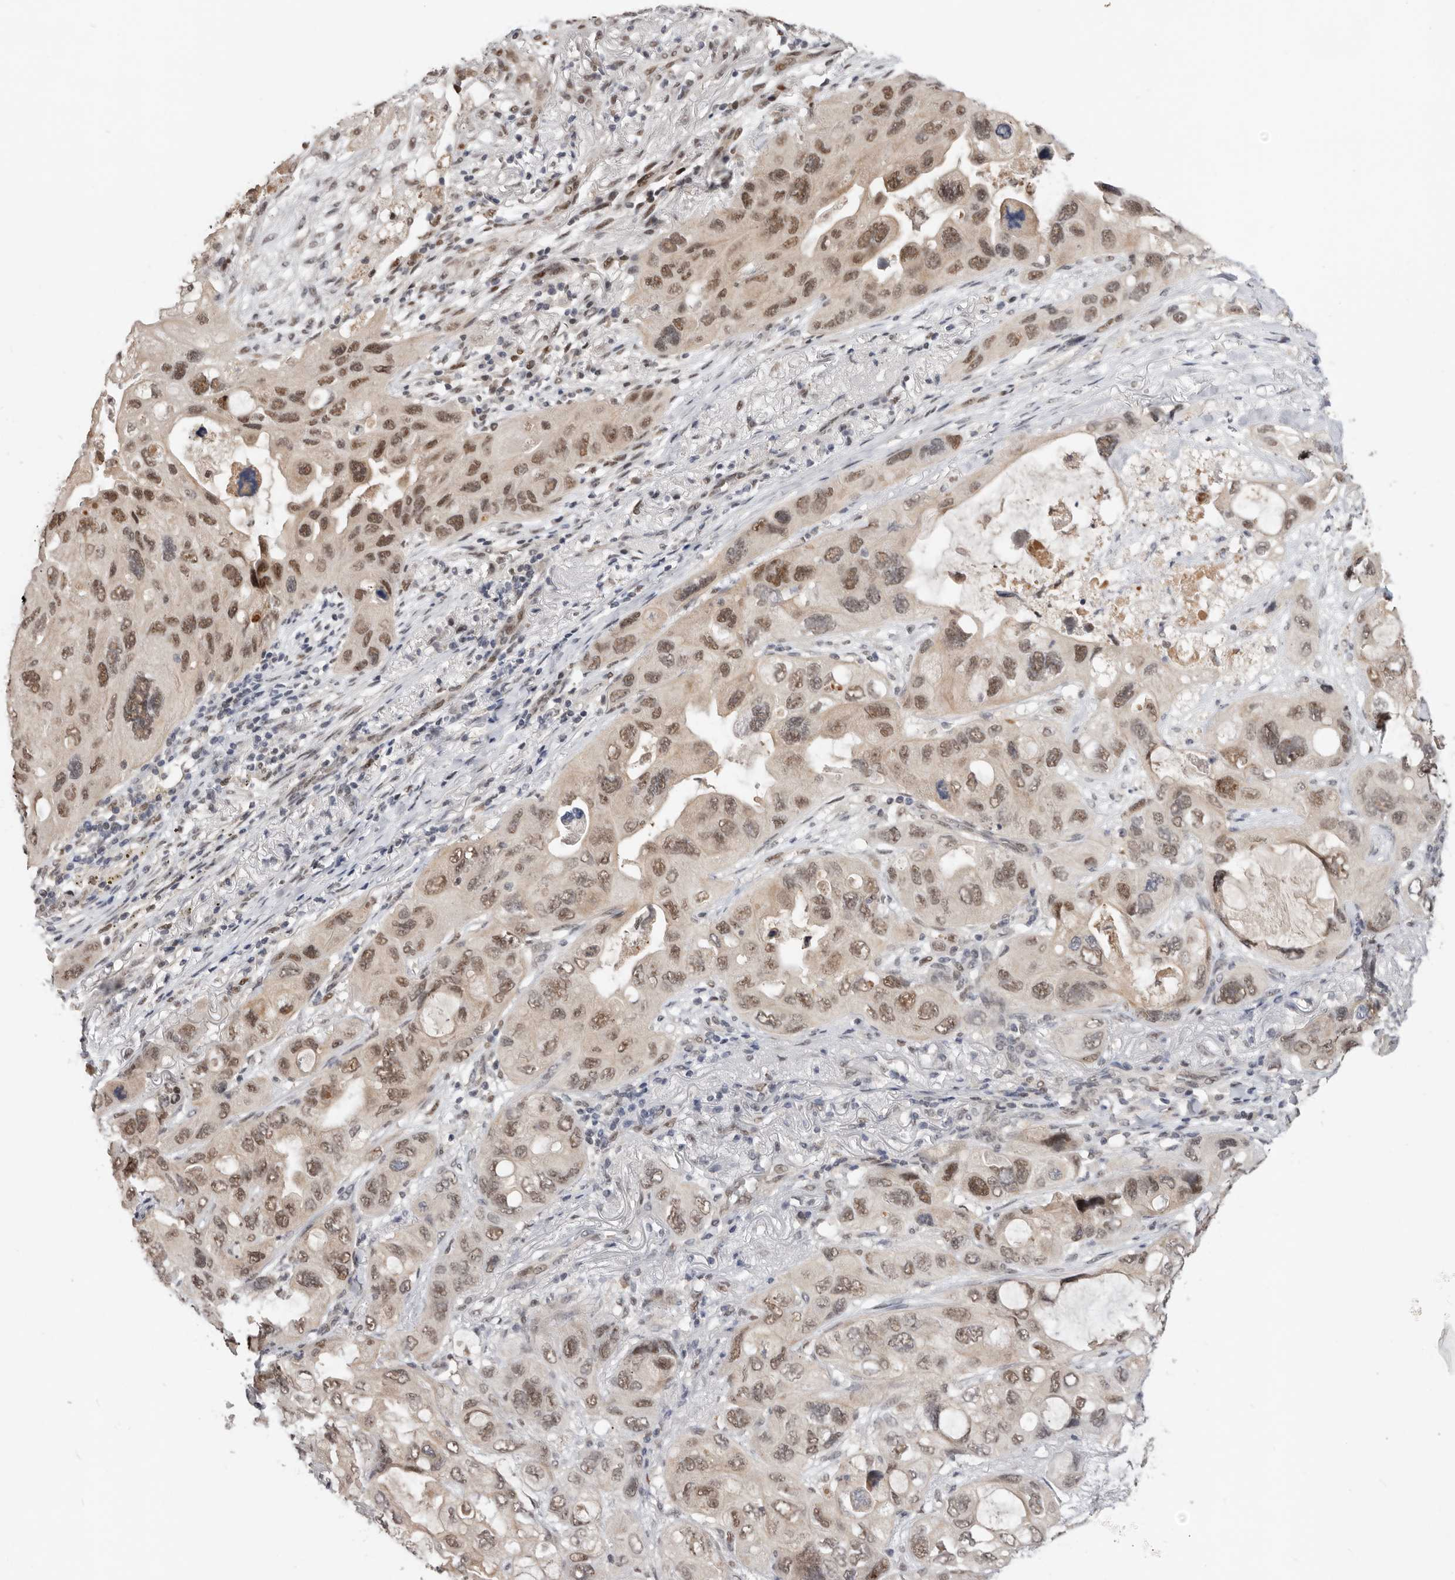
{"staining": {"intensity": "moderate", "quantity": ">75%", "location": "nuclear"}, "tissue": "lung cancer", "cell_type": "Tumor cells", "image_type": "cancer", "snomed": [{"axis": "morphology", "description": "Squamous cell carcinoma, NOS"}, {"axis": "topography", "description": "Lung"}], "caption": "Squamous cell carcinoma (lung) stained for a protein (brown) shows moderate nuclear positive positivity in about >75% of tumor cells.", "gene": "BRCA2", "patient": {"sex": "female", "age": 73}}